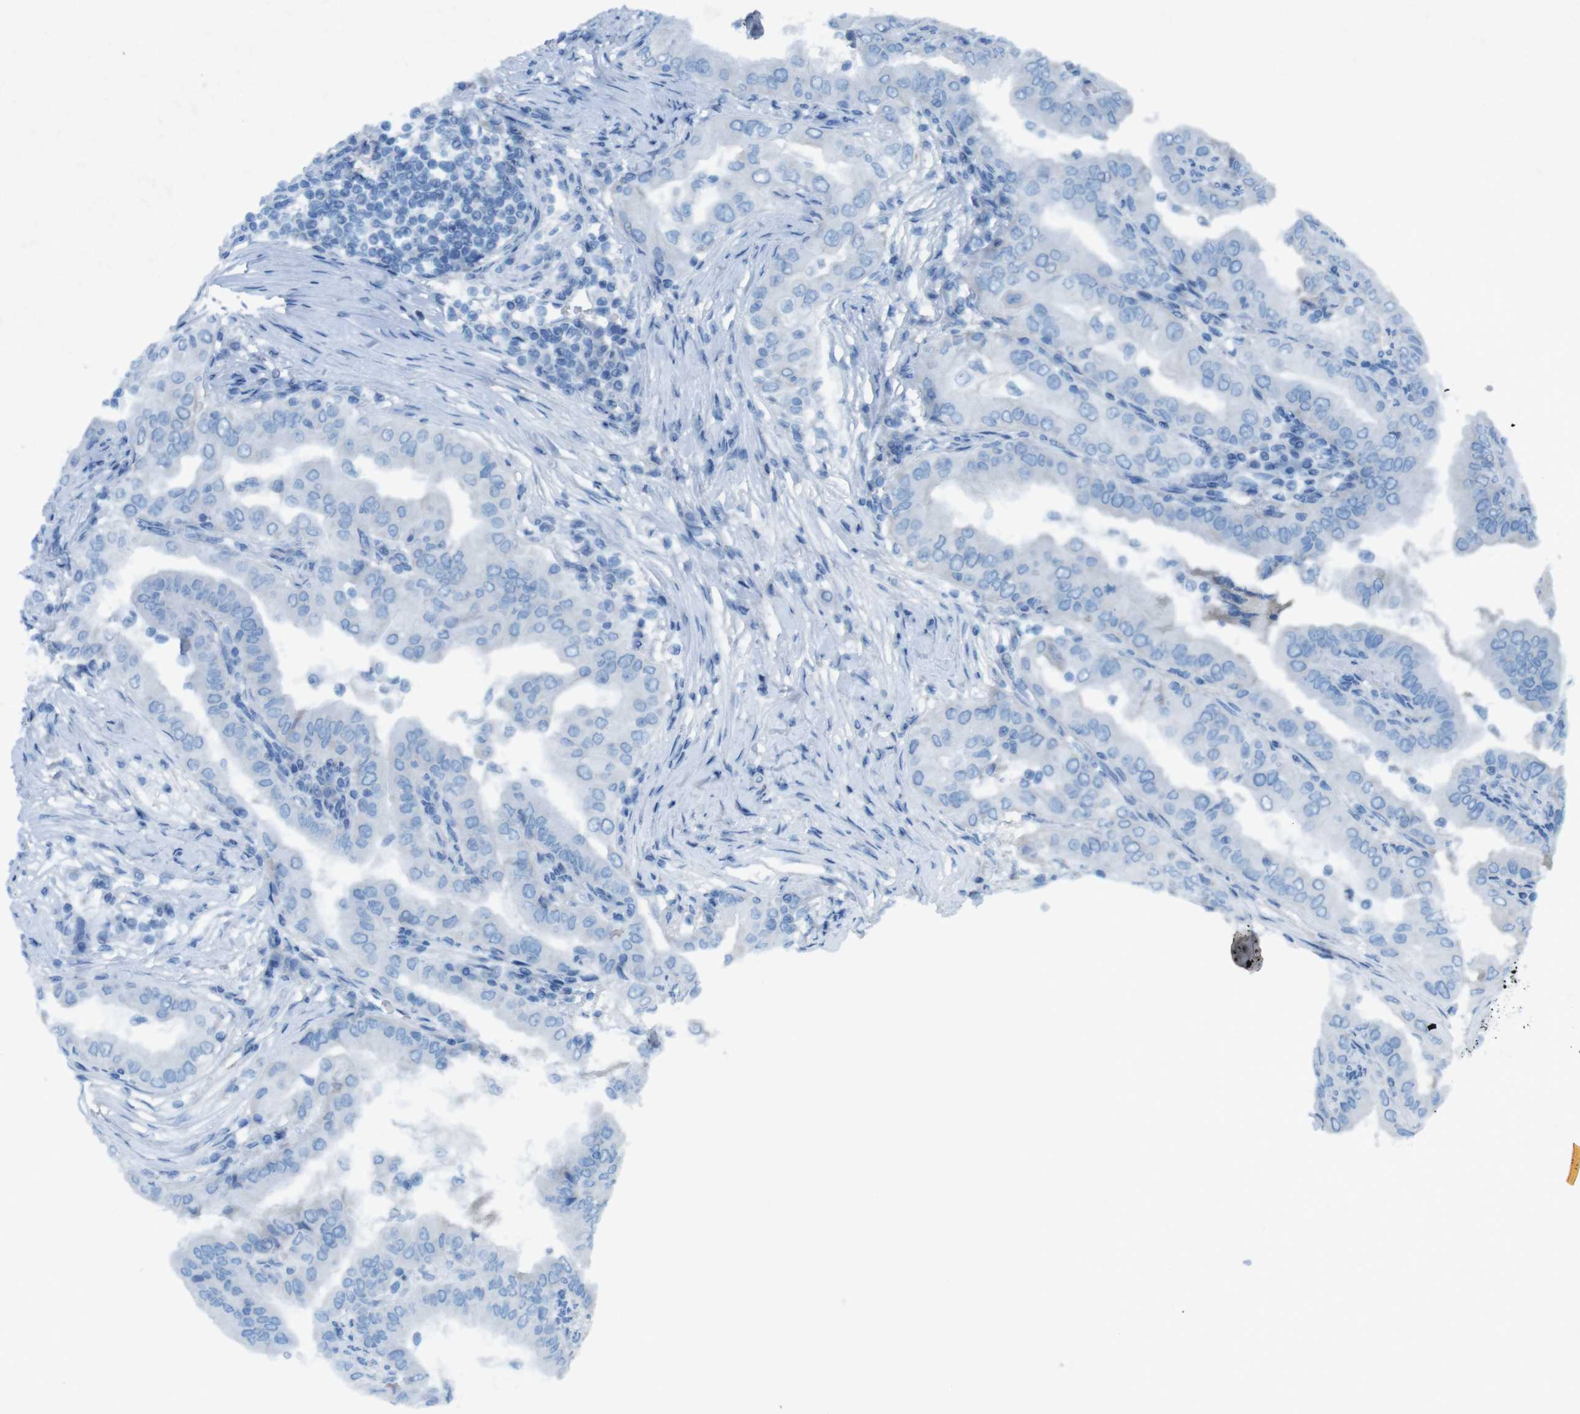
{"staining": {"intensity": "negative", "quantity": "none", "location": "none"}, "tissue": "thyroid cancer", "cell_type": "Tumor cells", "image_type": "cancer", "snomed": [{"axis": "morphology", "description": "Papillary adenocarcinoma, NOS"}, {"axis": "topography", "description": "Thyroid gland"}], "caption": "Immunohistochemical staining of human thyroid cancer (papillary adenocarcinoma) demonstrates no significant staining in tumor cells.", "gene": "MOGAT3", "patient": {"sex": "male", "age": 33}}